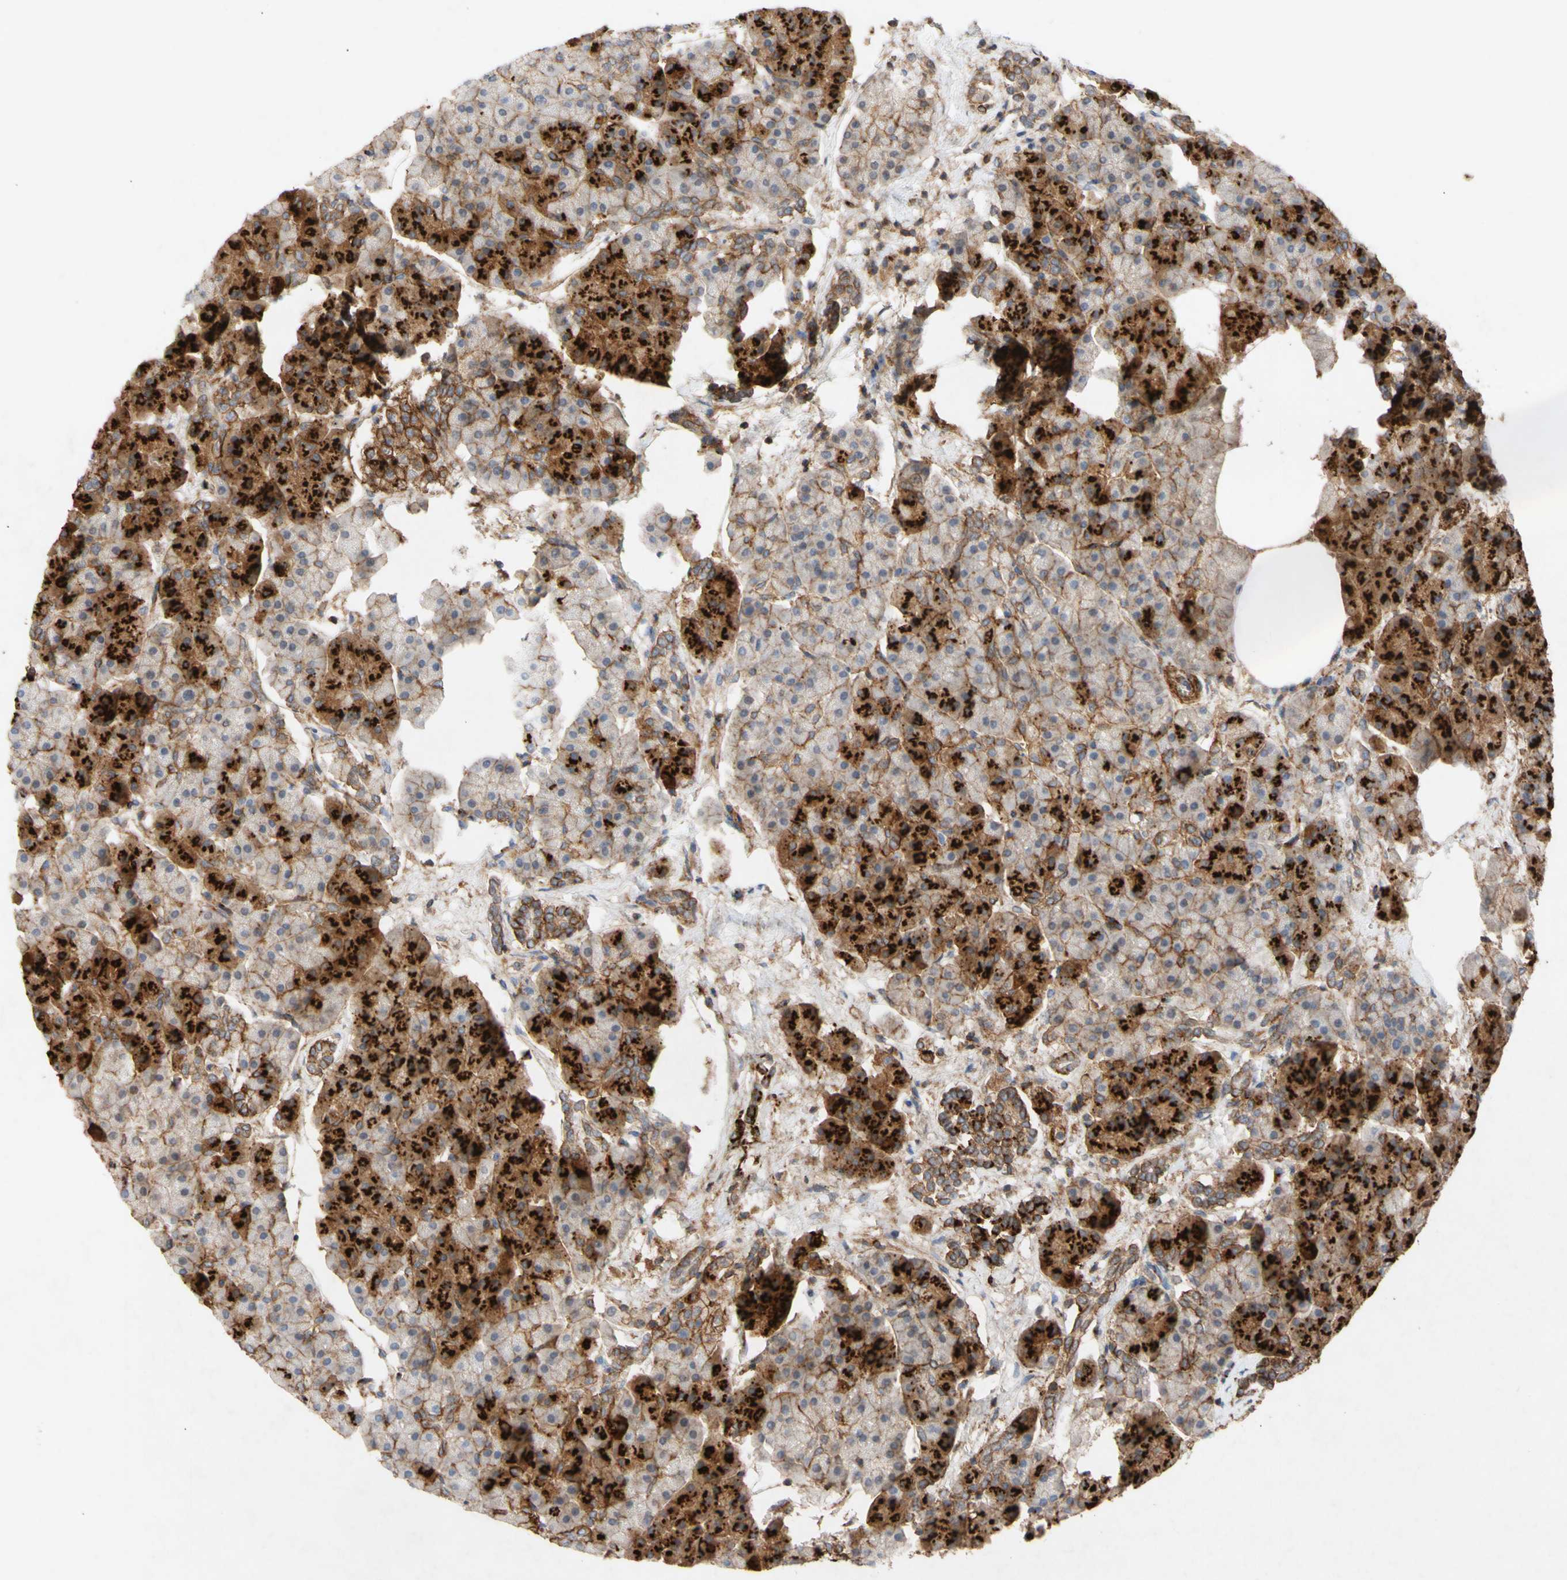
{"staining": {"intensity": "strong", "quantity": "25%-75%", "location": "cytoplasmic/membranous"}, "tissue": "pancreas", "cell_type": "Exocrine glandular cells", "image_type": "normal", "snomed": [{"axis": "morphology", "description": "Normal tissue, NOS"}, {"axis": "topography", "description": "Pancreas"}], "caption": "Pancreas stained for a protein (brown) exhibits strong cytoplasmic/membranous positive staining in about 25%-75% of exocrine glandular cells.", "gene": "ATP2A3", "patient": {"sex": "female", "age": 70}}